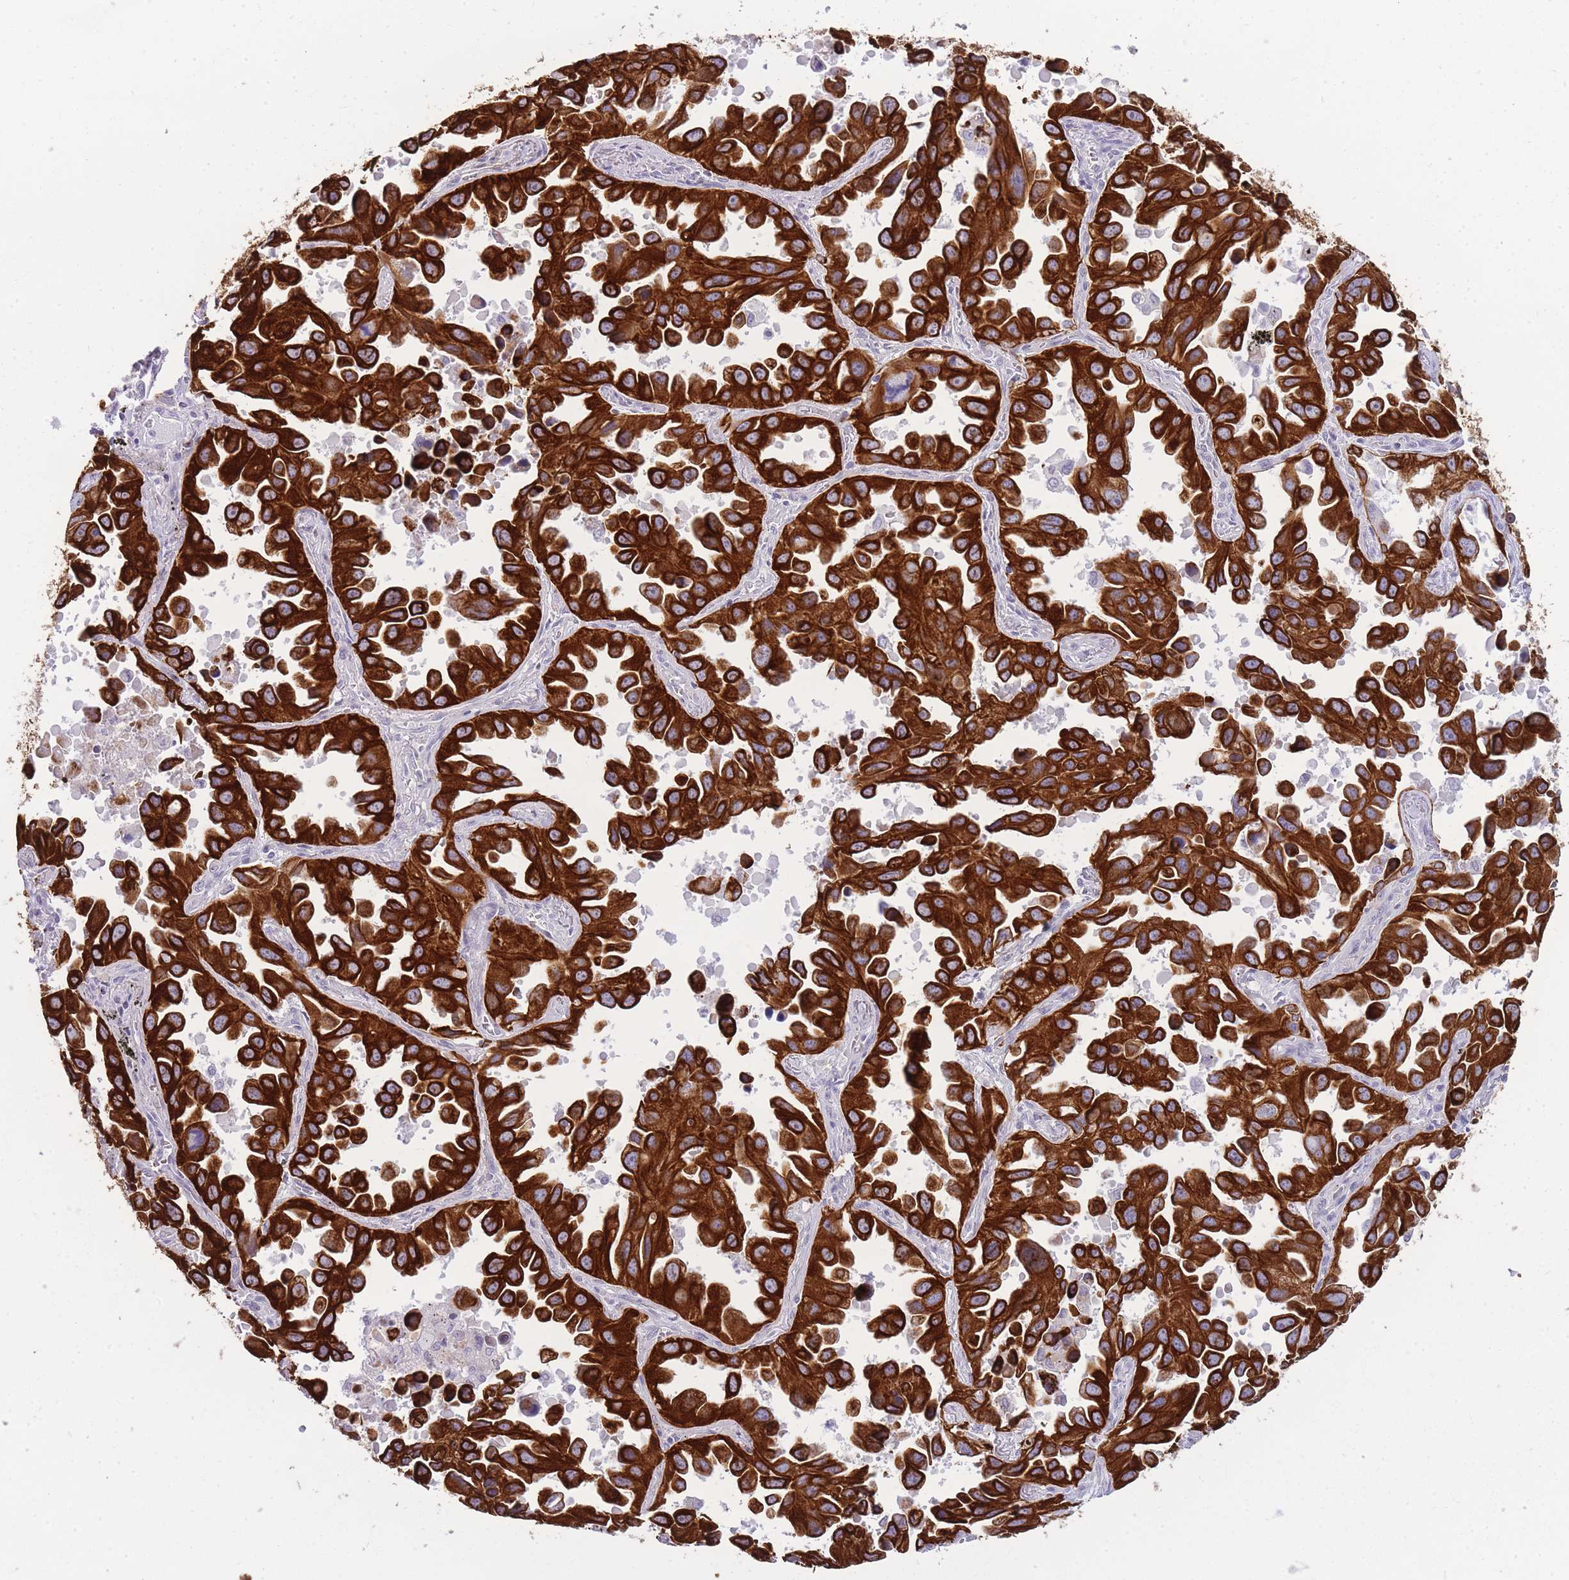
{"staining": {"intensity": "strong", "quantity": ">75%", "location": "cytoplasmic/membranous"}, "tissue": "lung cancer", "cell_type": "Tumor cells", "image_type": "cancer", "snomed": [{"axis": "morphology", "description": "Adenocarcinoma, NOS"}, {"axis": "topography", "description": "Lung"}], "caption": "High-magnification brightfield microscopy of lung cancer (adenocarcinoma) stained with DAB (brown) and counterstained with hematoxylin (blue). tumor cells exhibit strong cytoplasmic/membranous staining is appreciated in approximately>75% of cells. (DAB IHC with brightfield microscopy, high magnification).", "gene": "RADX", "patient": {"sex": "male", "age": 66}}